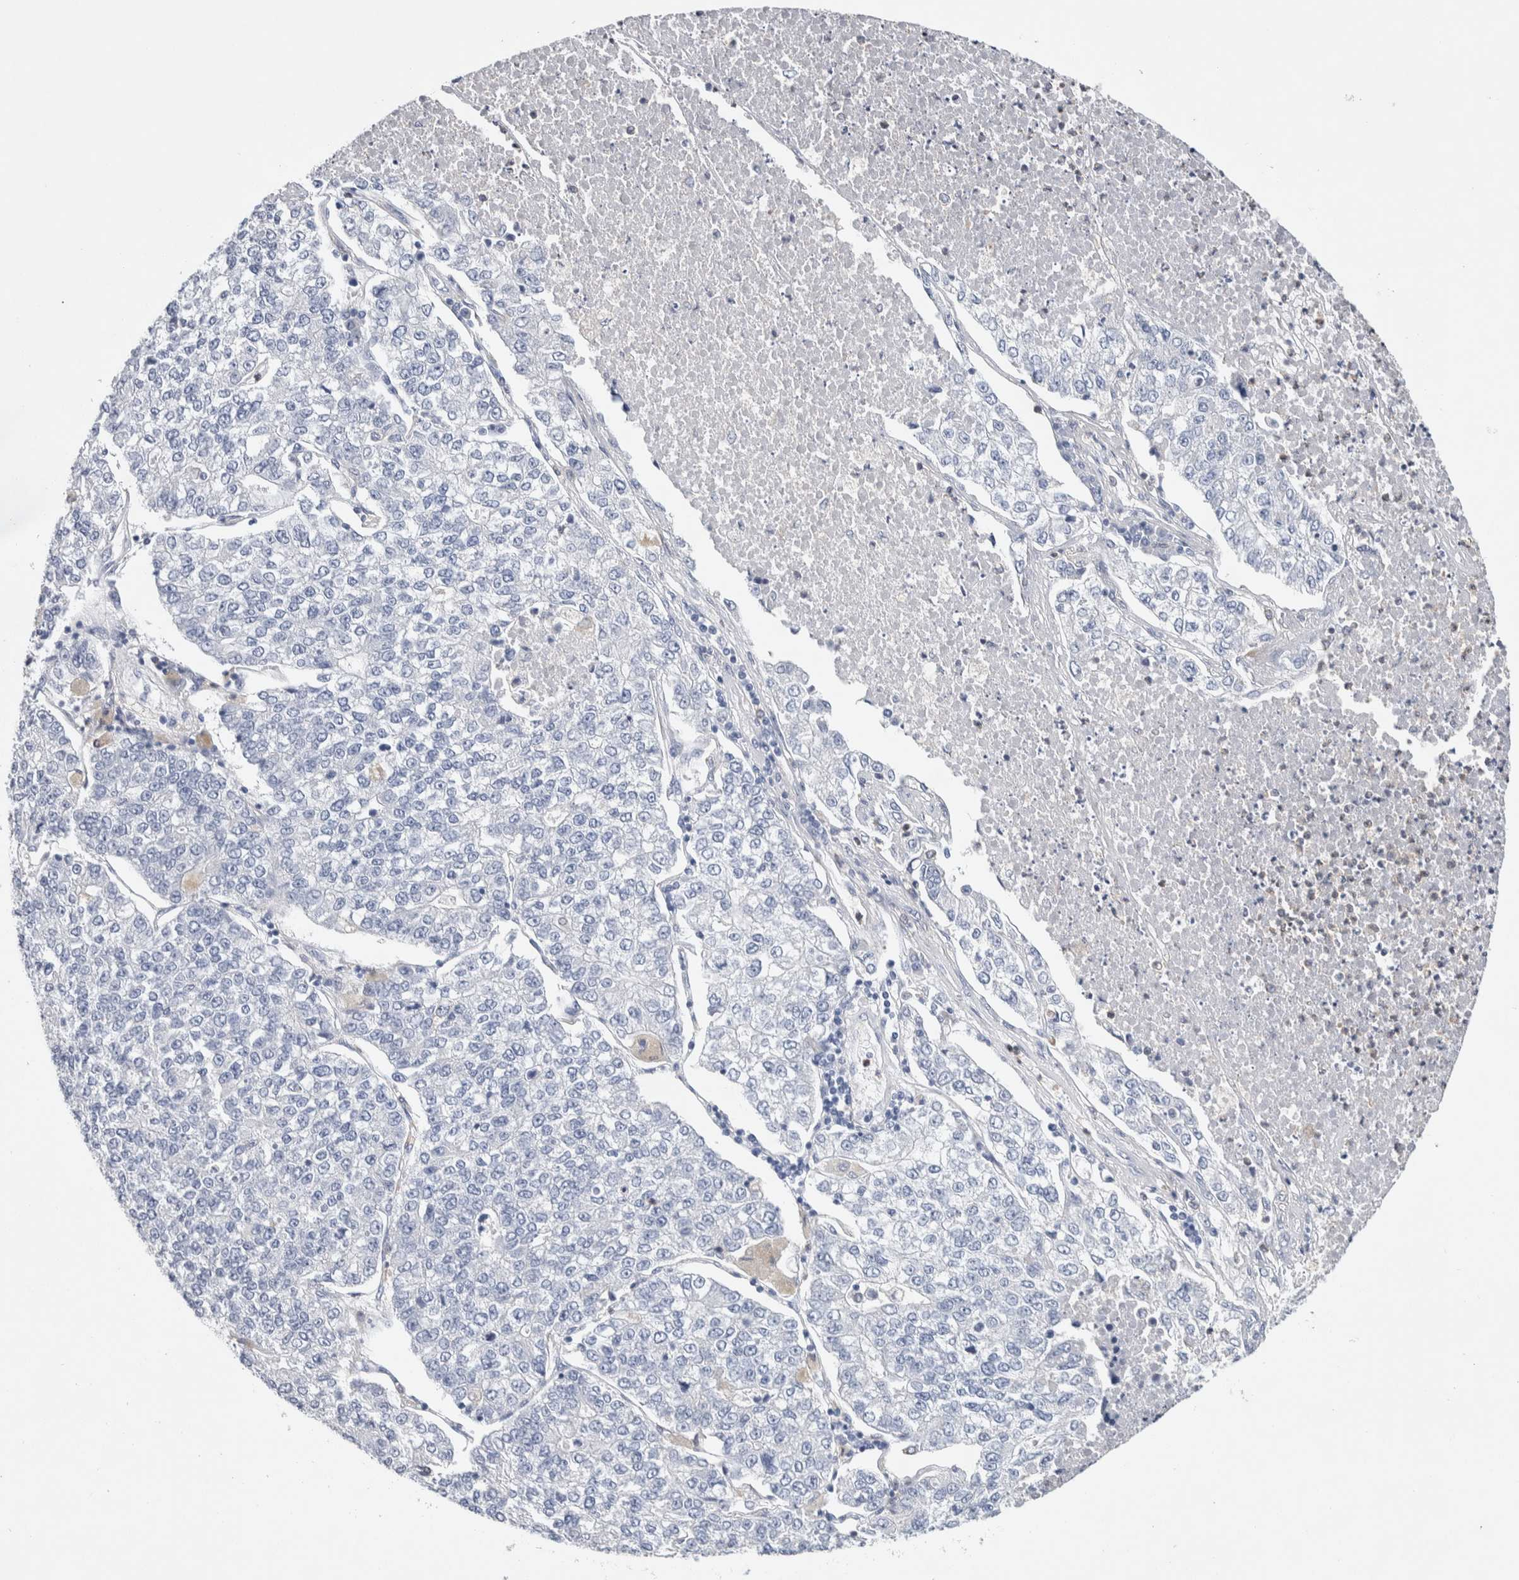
{"staining": {"intensity": "negative", "quantity": "none", "location": "none"}, "tissue": "lung cancer", "cell_type": "Tumor cells", "image_type": "cancer", "snomed": [{"axis": "morphology", "description": "Adenocarcinoma, NOS"}, {"axis": "topography", "description": "Lung"}], "caption": "The image displays no significant staining in tumor cells of lung adenocarcinoma.", "gene": "NCF2", "patient": {"sex": "male", "age": 49}}